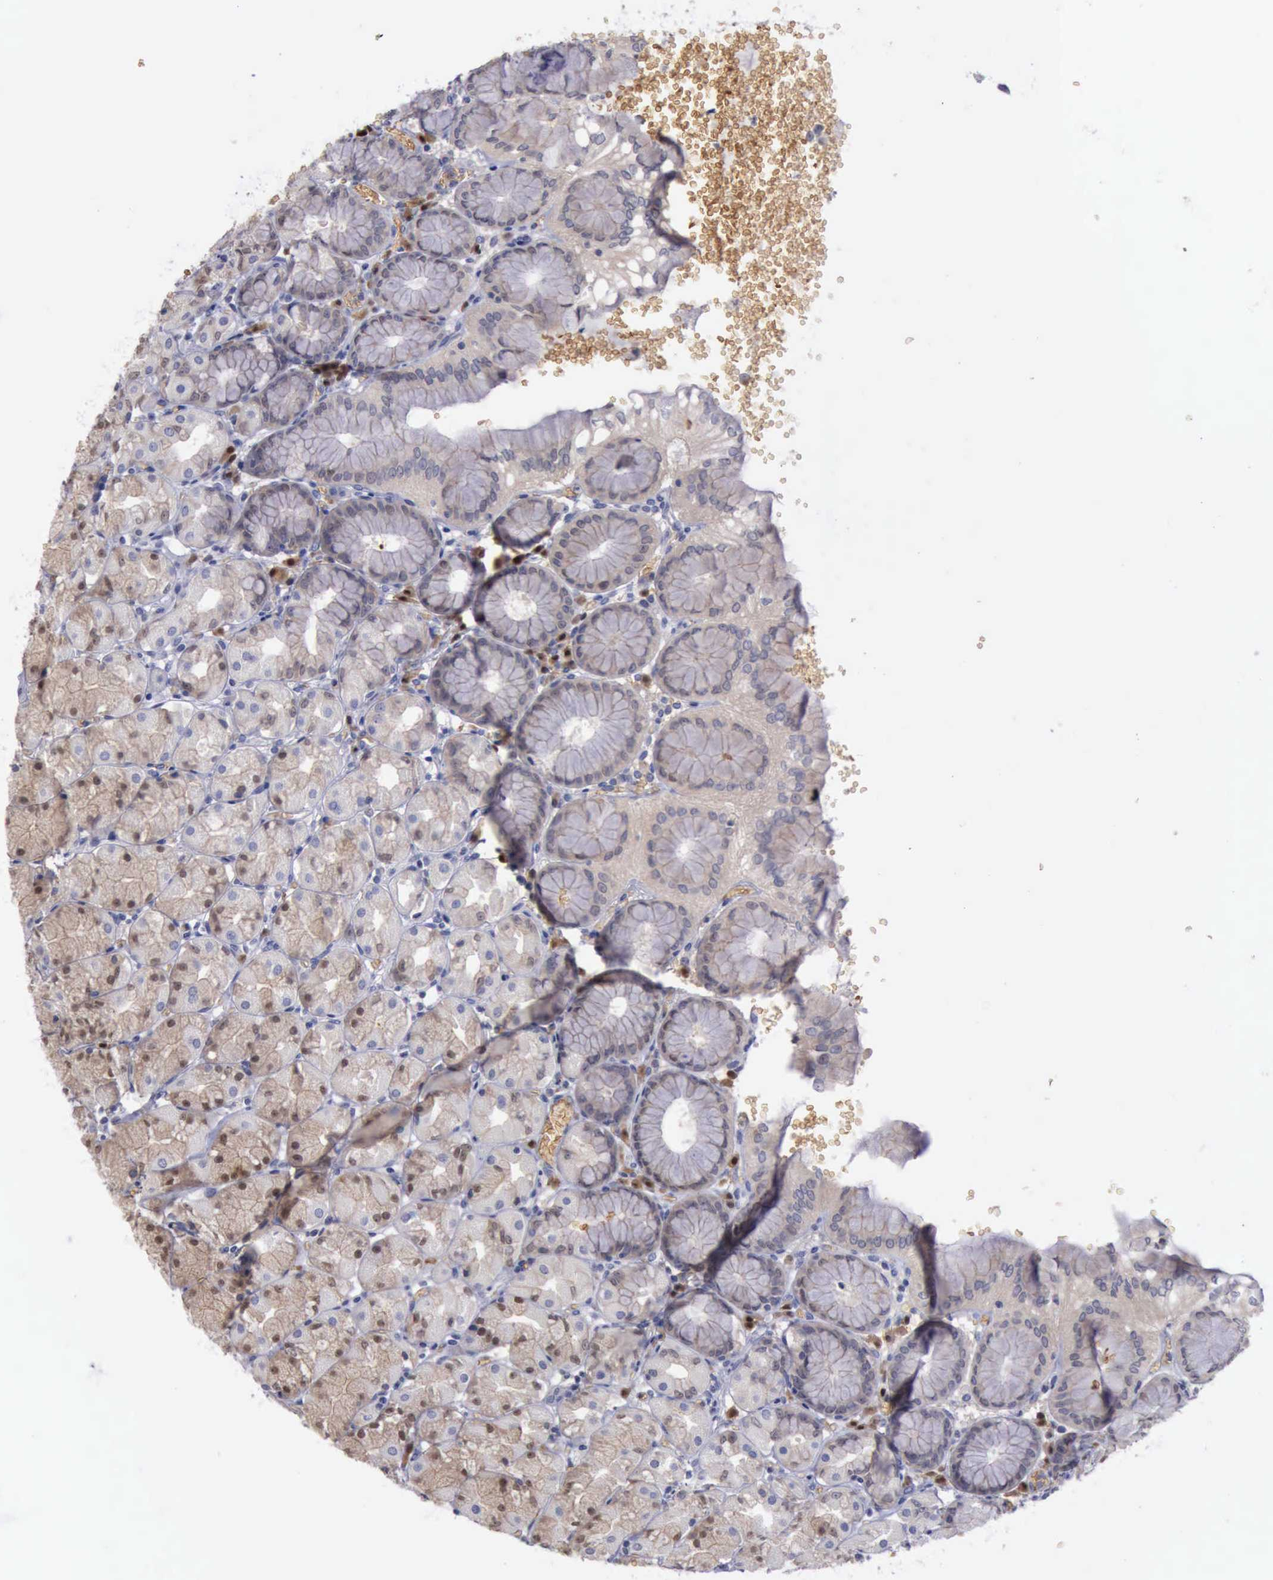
{"staining": {"intensity": "moderate", "quantity": "25%-75%", "location": "cytoplasmic/membranous,nuclear"}, "tissue": "stomach", "cell_type": "Glandular cells", "image_type": "normal", "snomed": [{"axis": "morphology", "description": "Normal tissue, NOS"}, {"axis": "topography", "description": "Stomach, upper"}, {"axis": "topography", "description": "Stomach"}], "caption": "Approximately 25%-75% of glandular cells in benign stomach display moderate cytoplasmic/membranous,nuclear protein expression as visualized by brown immunohistochemical staining.", "gene": "CEP128", "patient": {"sex": "male", "age": 76}}